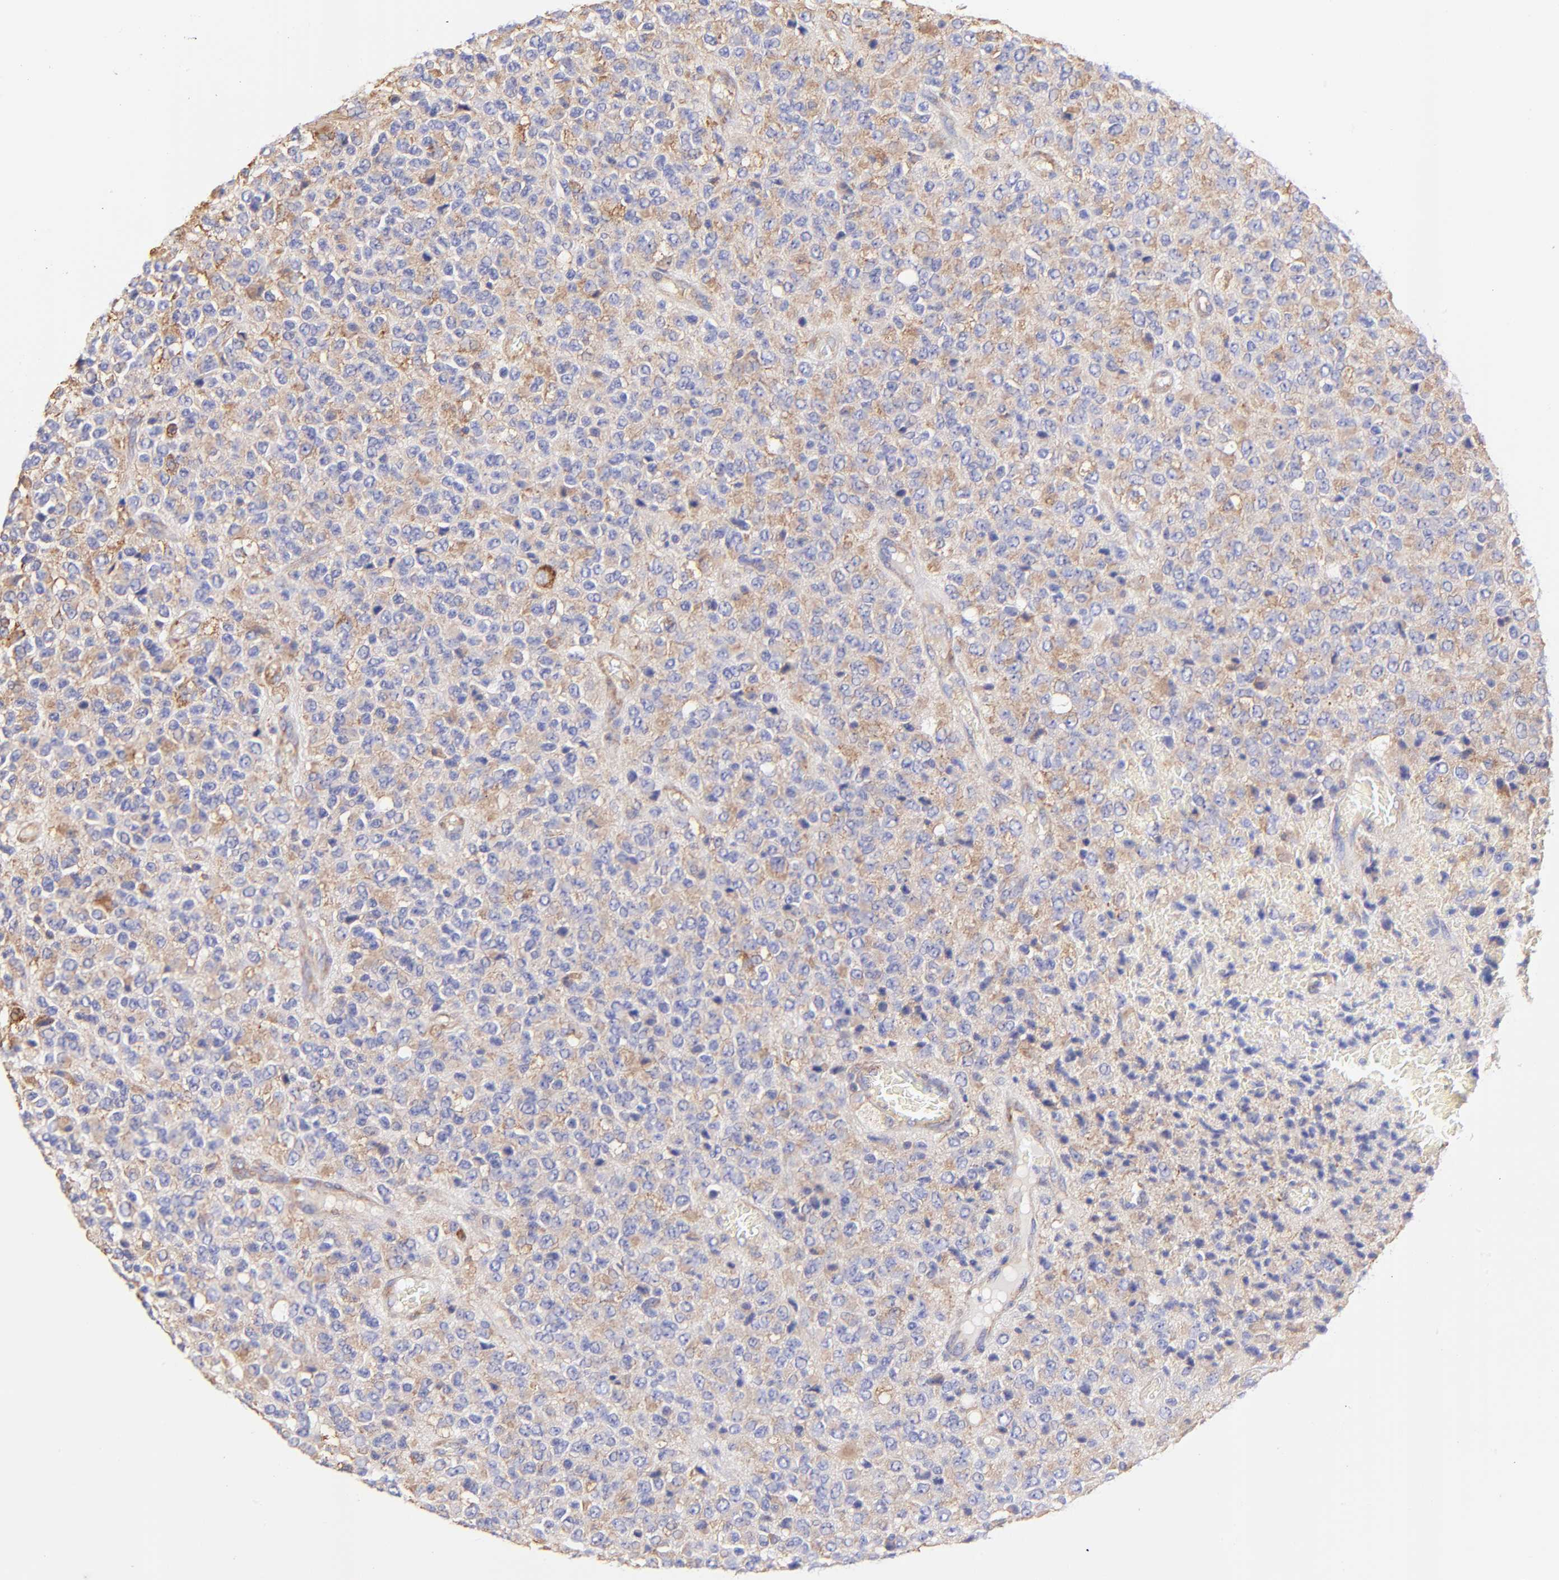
{"staining": {"intensity": "weak", "quantity": "25%-75%", "location": "cytoplasmic/membranous"}, "tissue": "glioma", "cell_type": "Tumor cells", "image_type": "cancer", "snomed": [{"axis": "morphology", "description": "Glioma, malignant, High grade"}, {"axis": "topography", "description": "pancreas cauda"}], "caption": "Immunohistochemical staining of glioma demonstrates weak cytoplasmic/membranous protein expression in about 25%-75% of tumor cells. (brown staining indicates protein expression, while blue staining denotes nuclei).", "gene": "RPL30", "patient": {"sex": "male", "age": 60}}